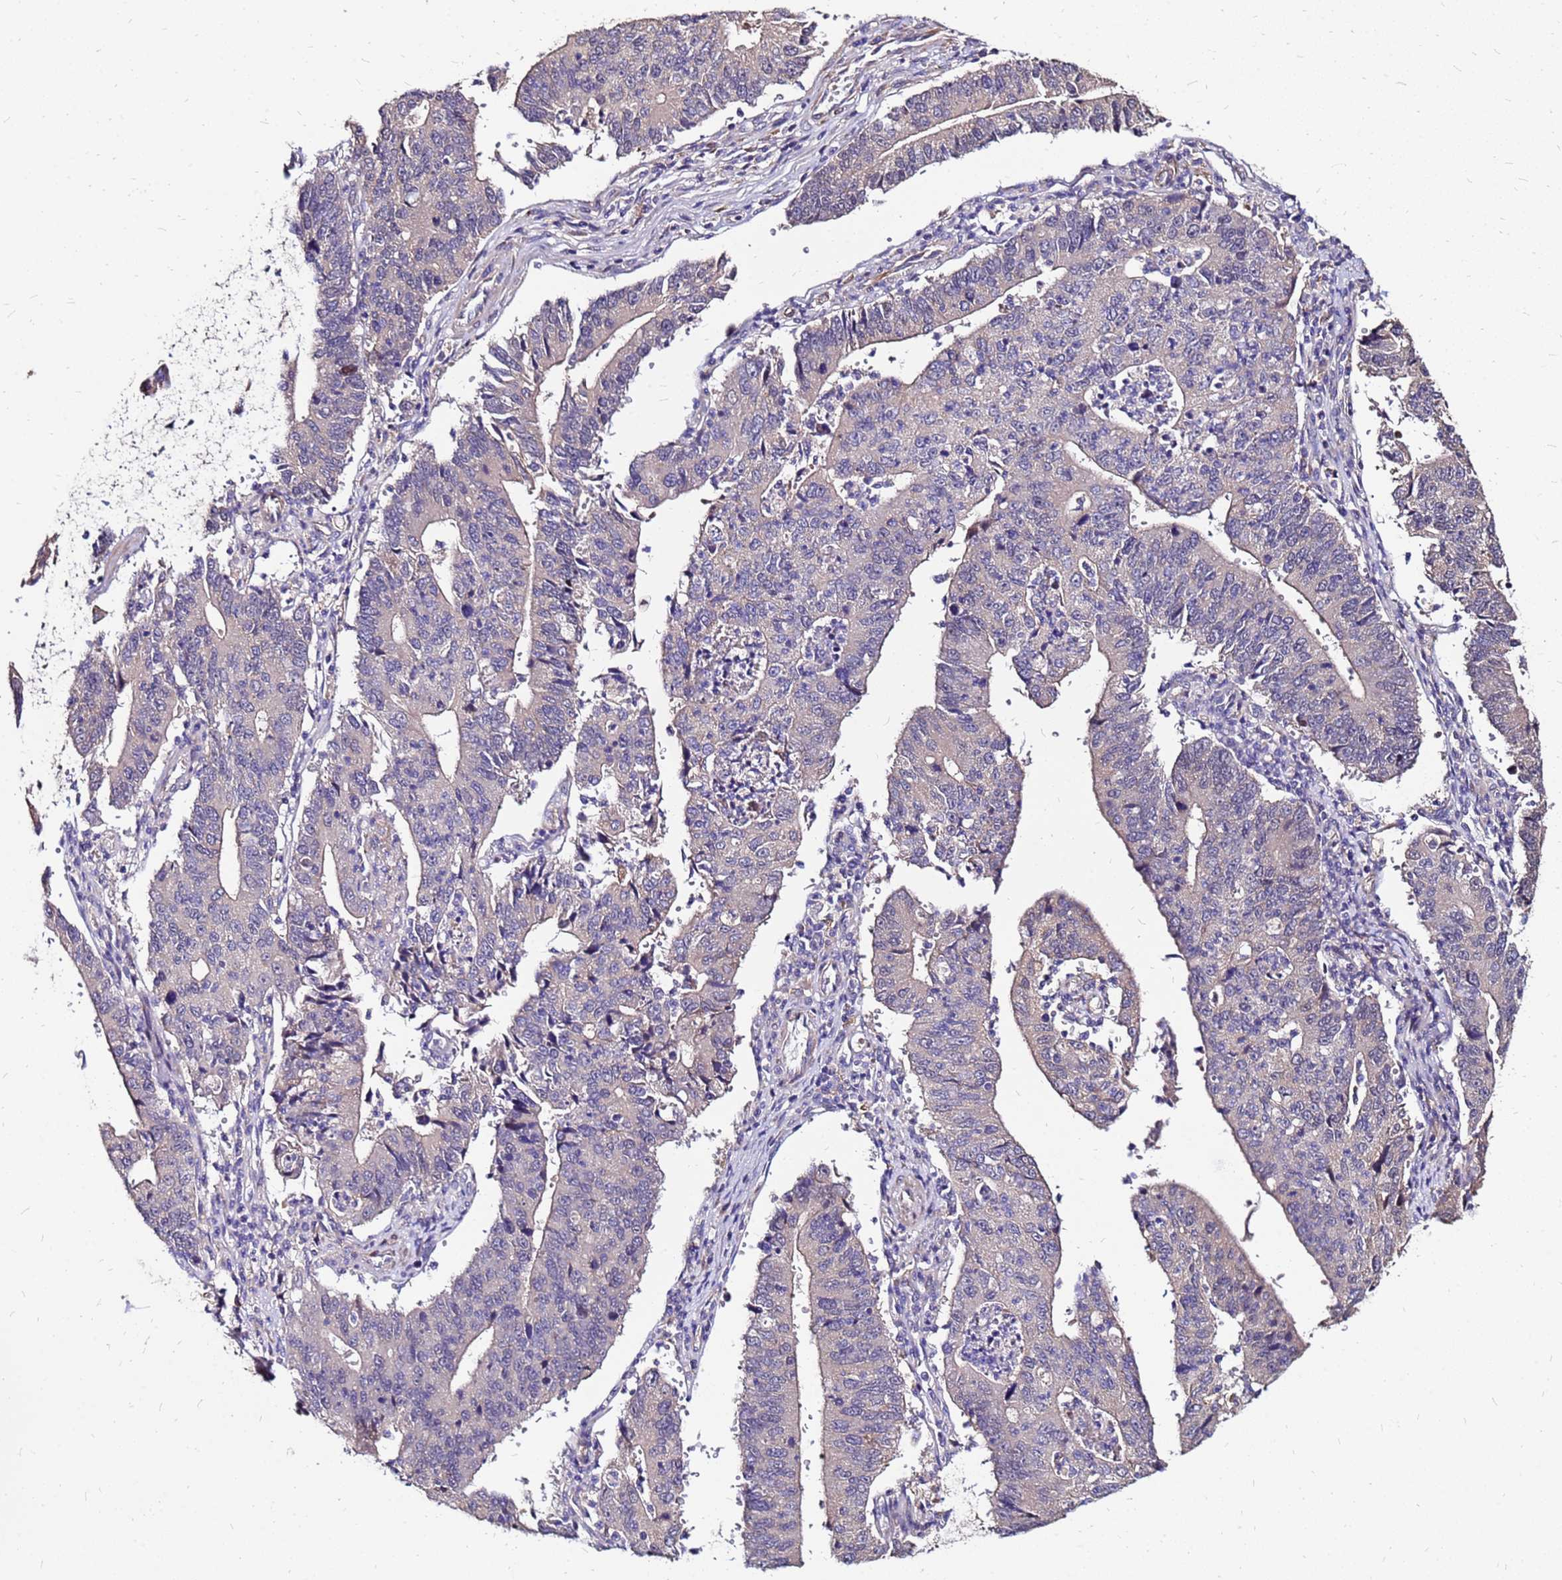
{"staining": {"intensity": "negative", "quantity": "none", "location": "none"}, "tissue": "stomach cancer", "cell_type": "Tumor cells", "image_type": "cancer", "snomed": [{"axis": "morphology", "description": "Adenocarcinoma, NOS"}, {"axis": "topography", "description": "Stomach"}], "caption": "Immunohistochemical staining of human adenocarcinoma (stomach) demonstrates no significant staining in tumor cells.", "gene": "ARHGEF5", "patient": {"sex": "male", "age": 59}}